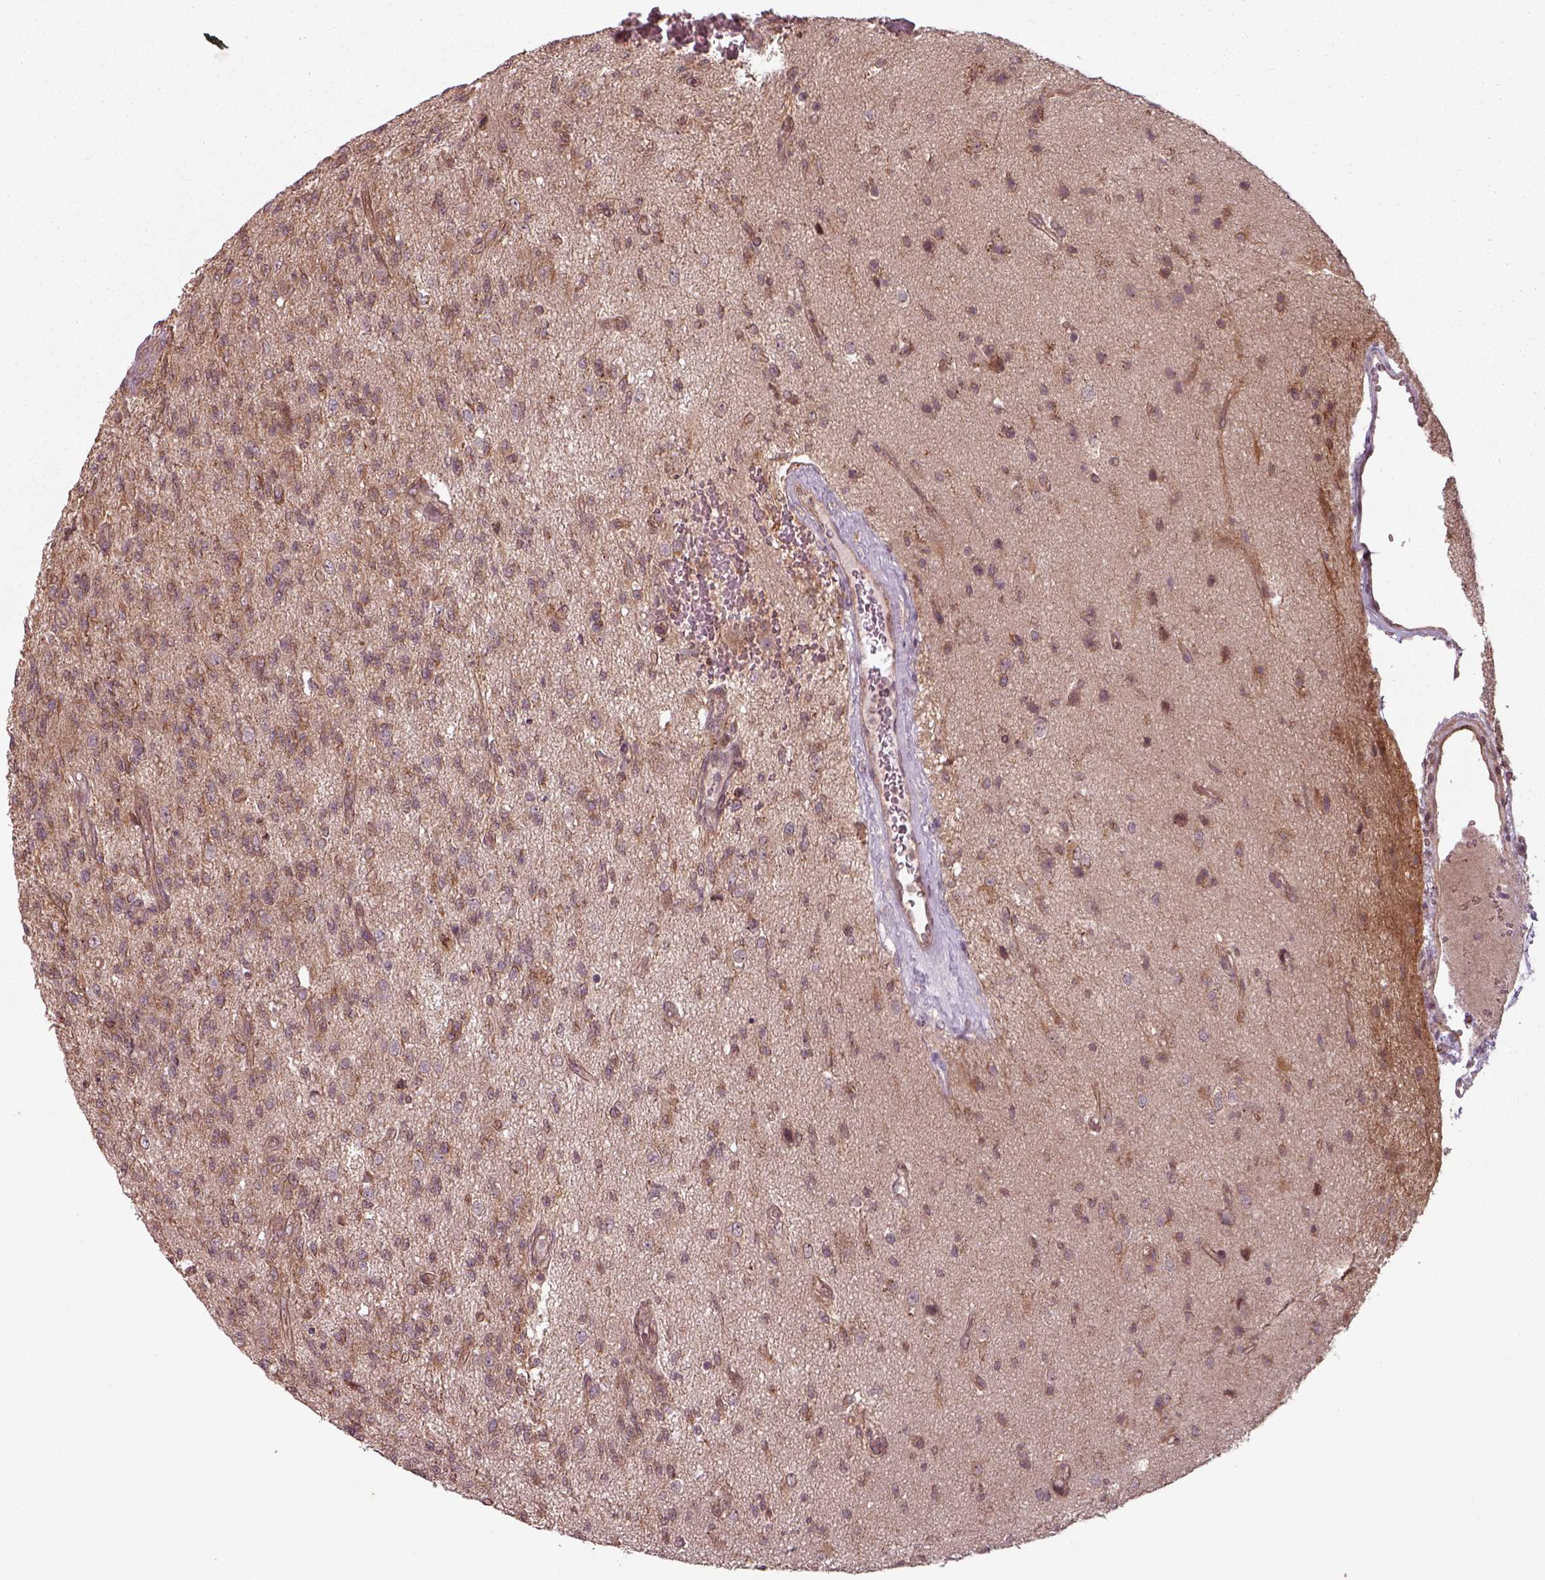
{"staining": {"intensity": "weak", "quantity": ">75%", "location": "cytoplasmic/membranous"}, "tissue": "glioma", "cell_type": "Tumor cells", "image_type": "cancer", "snomed": [{"axis": "morphology", "description": "Glioma, malignant, High grade"}, {"axis": "topography", "description": "Brain"}], "caption": "Immunohistochemical staining of human malignant glioma (high-grade) demonstrates low levels of weak cytoplasmic/membranous protein positivity in approximately >75% of tumor cells. (DAB IHC with brightfield microscopy, high magnification).", "gene": "CHMP3", "patient": {"sex": "male", "age": 56}}